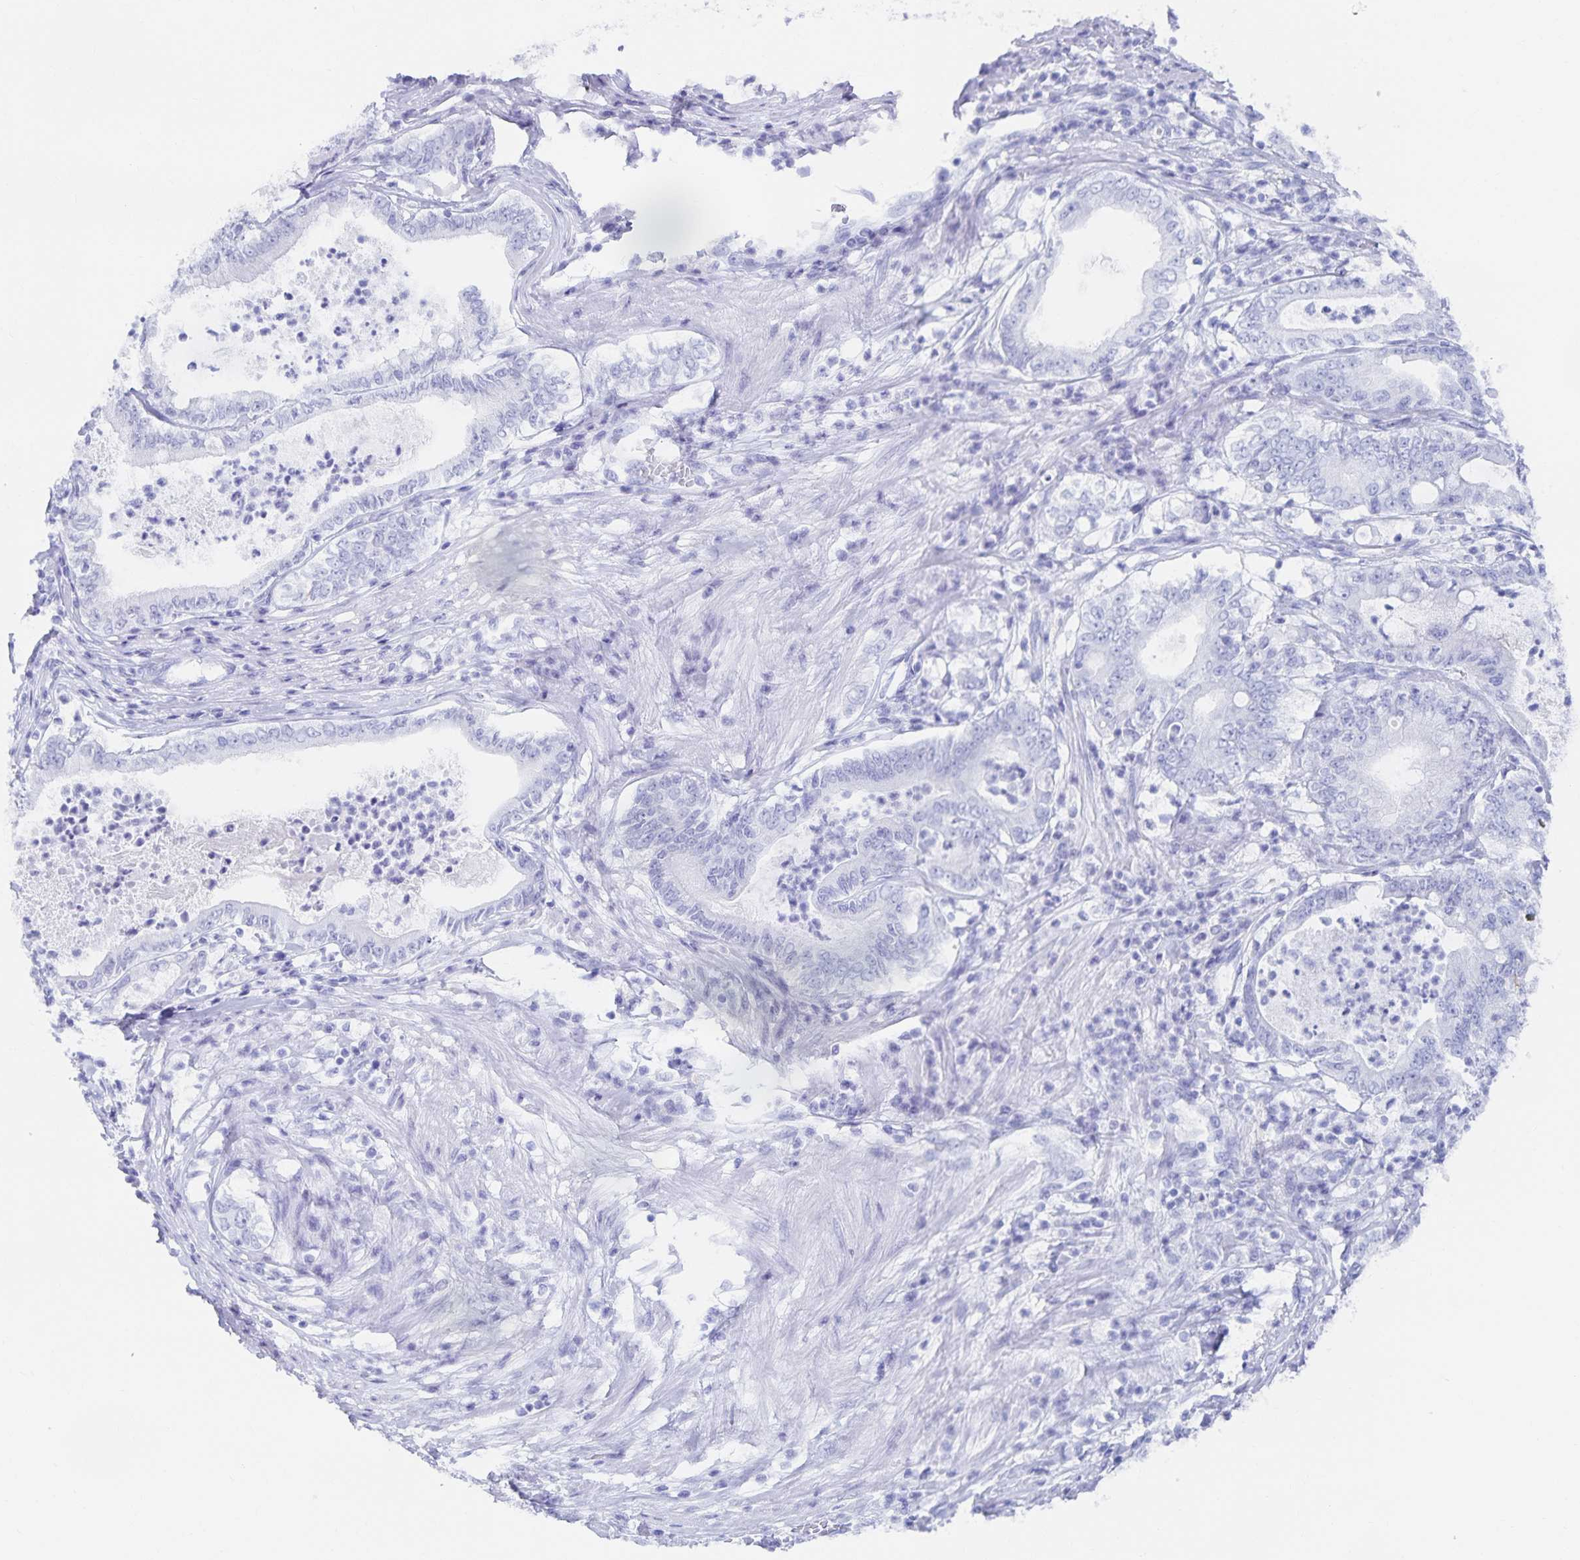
{"staining": {"intensity": "negative", "quantity": "none", "location": "none"}, "tissue": "pancreatic cancer", "cell_type": "Tumor cells", "image_type": "cancer", "snomed": [{"axis": "morphology", "description": "Adenocarcinoma, NOS"}, {"axis": "topography", "description": "Pancreas"}], "caption": "The histopathology image exhibits no staining of tumor cells in pancreatic adenocarcinoma. (Immunohistochemistry (ihc), brightfield microscopy, high magnification).", "gene": "SNTN", "patient": {"sex": "male", "age": 71}}